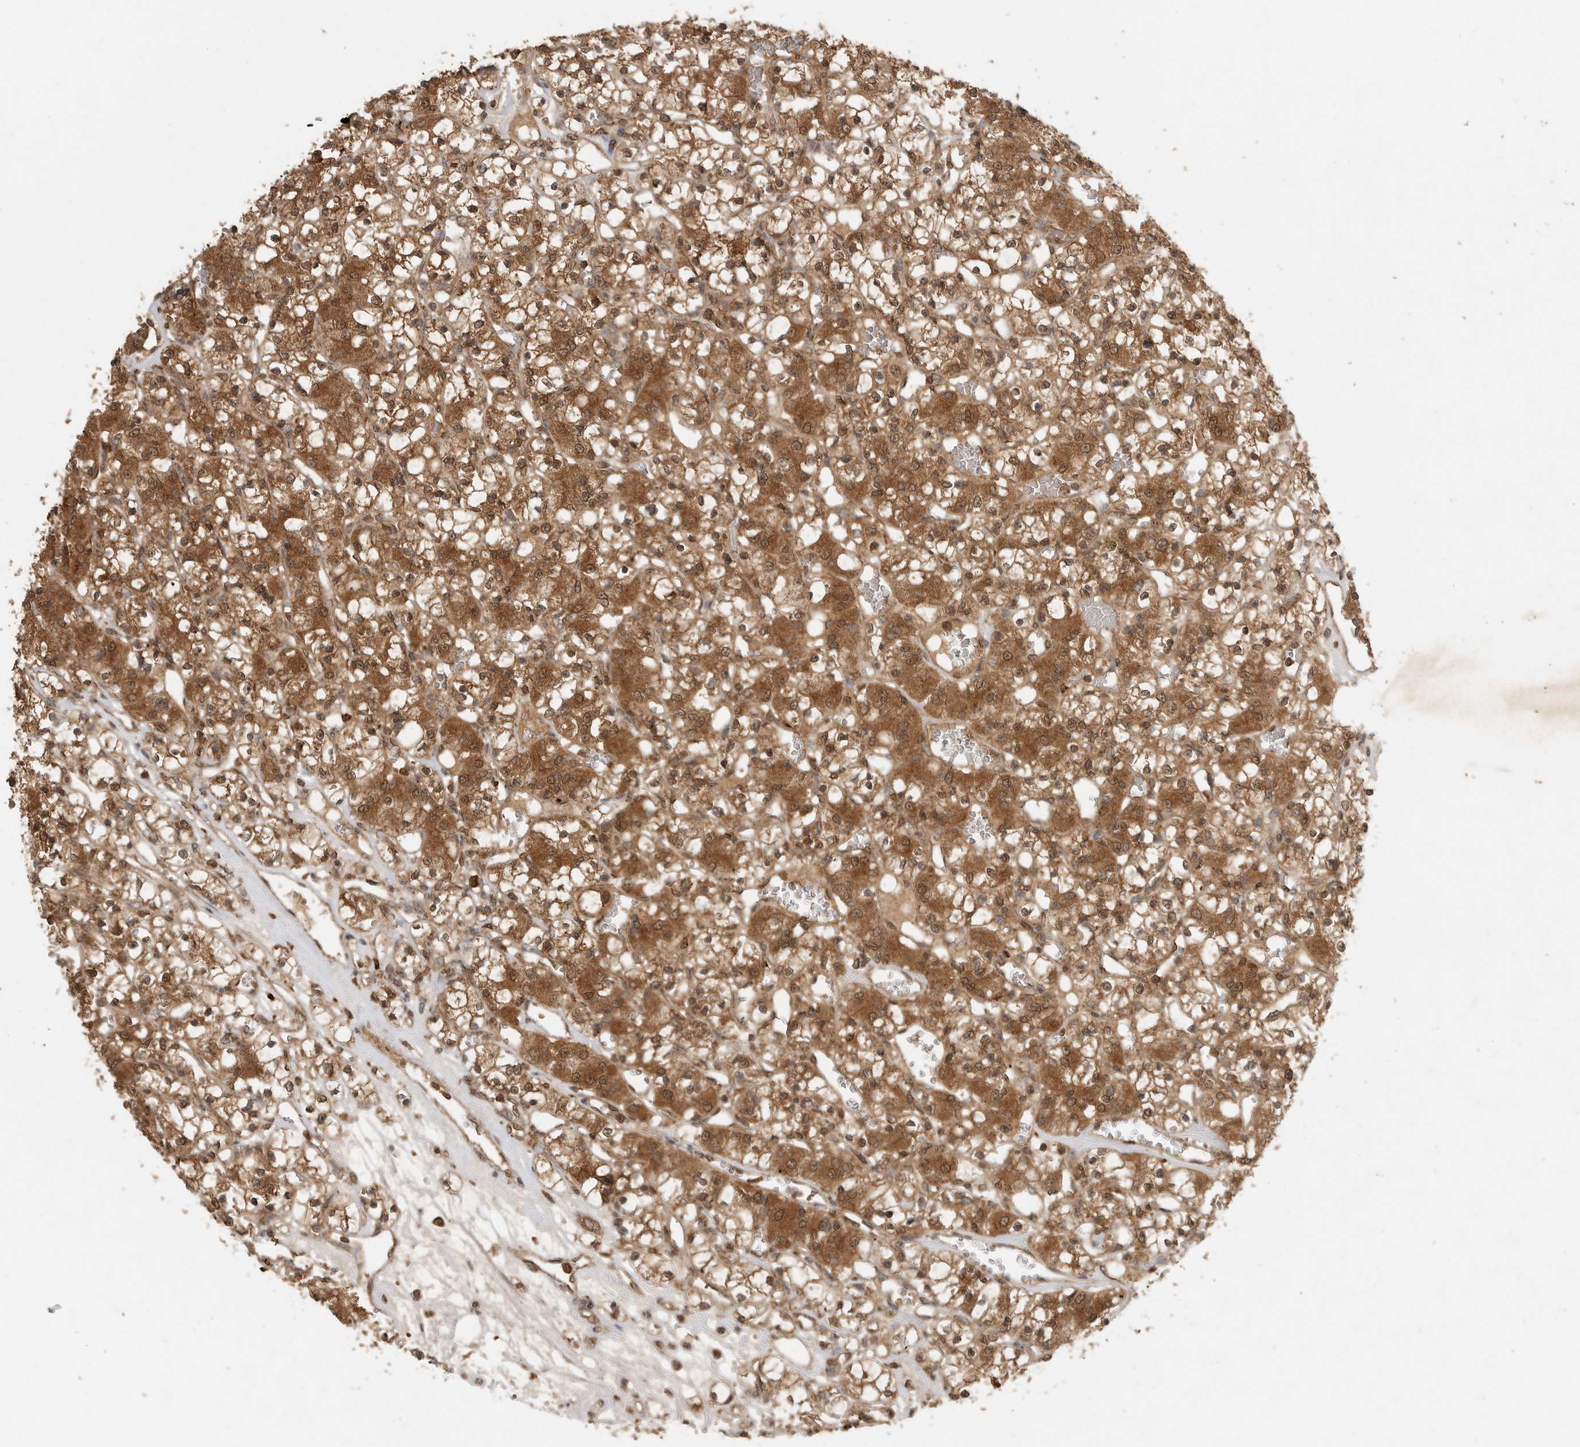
{"staining": {"intensity": "moderate", "quantity": ">75%", "location": "cytoplasmic/membranous,nuclear"}, "tissue": "renal cancer", "cell_type": "Tumor cells", "image_type": "cancer", "snomed": [{"axis": "morphology", "description": "Adenocarcinoma, NOS"}, {"axis": "topography", "description": "Kidney"}], "caption": "An IHC micrograph of neoplastic tissue is shown. Protein staining in brown highlights moderate cytoplasmic/membranous and nuclear positivity in renal cancer within tumor cells. (Stains: DAB (3,3'-diaminobenzidine) in brown, nuclei in blue, Microscopy: brightfield microscopy at high magnification).", "gene": "ICOSLG", "patient": {"sex": "female", "age": 59}}